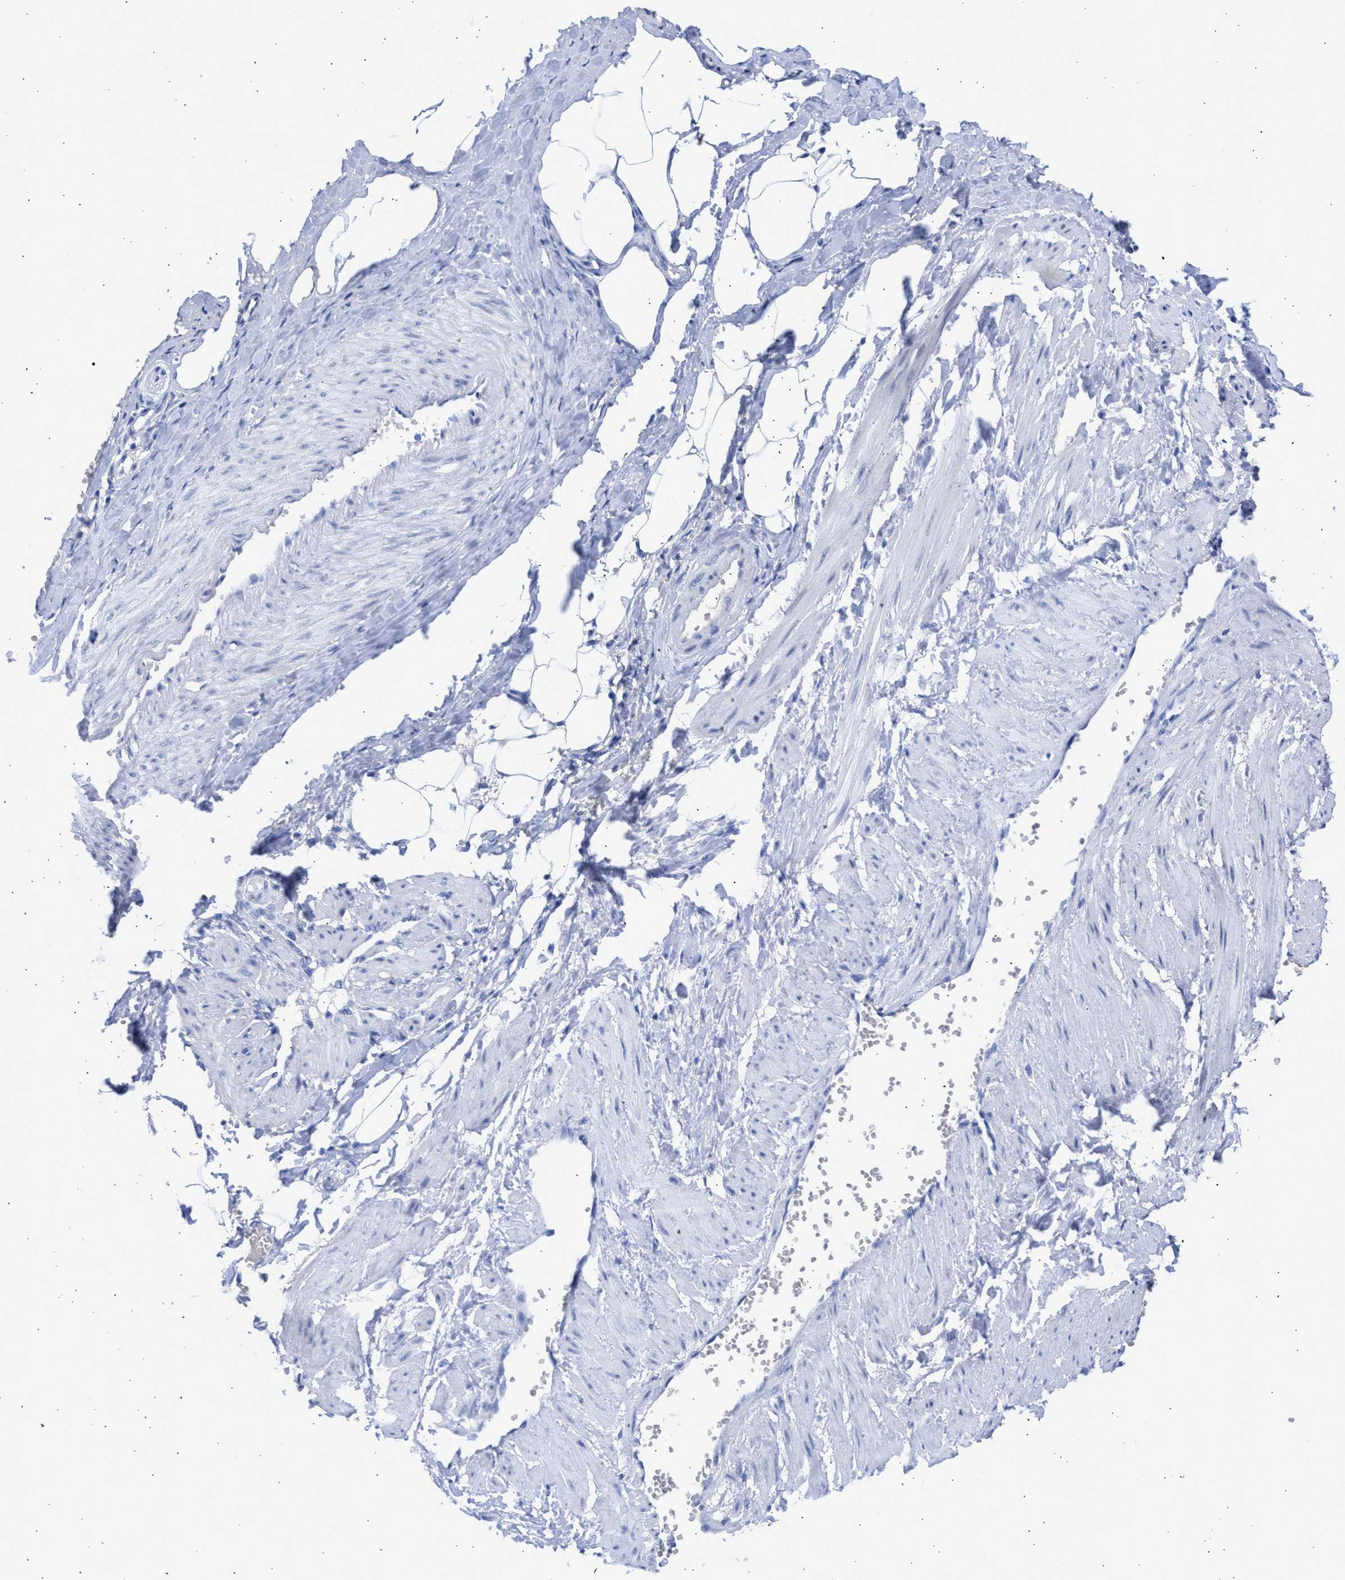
{"staining": {"intensity": "negative", "quantity": "none", "location": "none"}, "tissue": "adipose tissue", "cell_type": "Adipocytes", "image_type": "normal", "snomed": [{"axis": "morphology", "description": "Normal tissue, NOS"}, {"axis": "topography", "description": "Soft tissue"}, {"axis": "topography", "description": "Vascular tissue"}], "caption": "This is a photomicrograph of immunohistochemistry (IHC) staining of normal adipose tissue, which shows no staining in adipocytes. The staining was performed using DAB (3,3'-diaminobenzidine) to visualize the protein expression in brown, while the nuclei were stained in blue with hematoxylin (Magnification: 20x).", "gene": "RSPH1", "patient": {"sex": "female", "age": 35}}